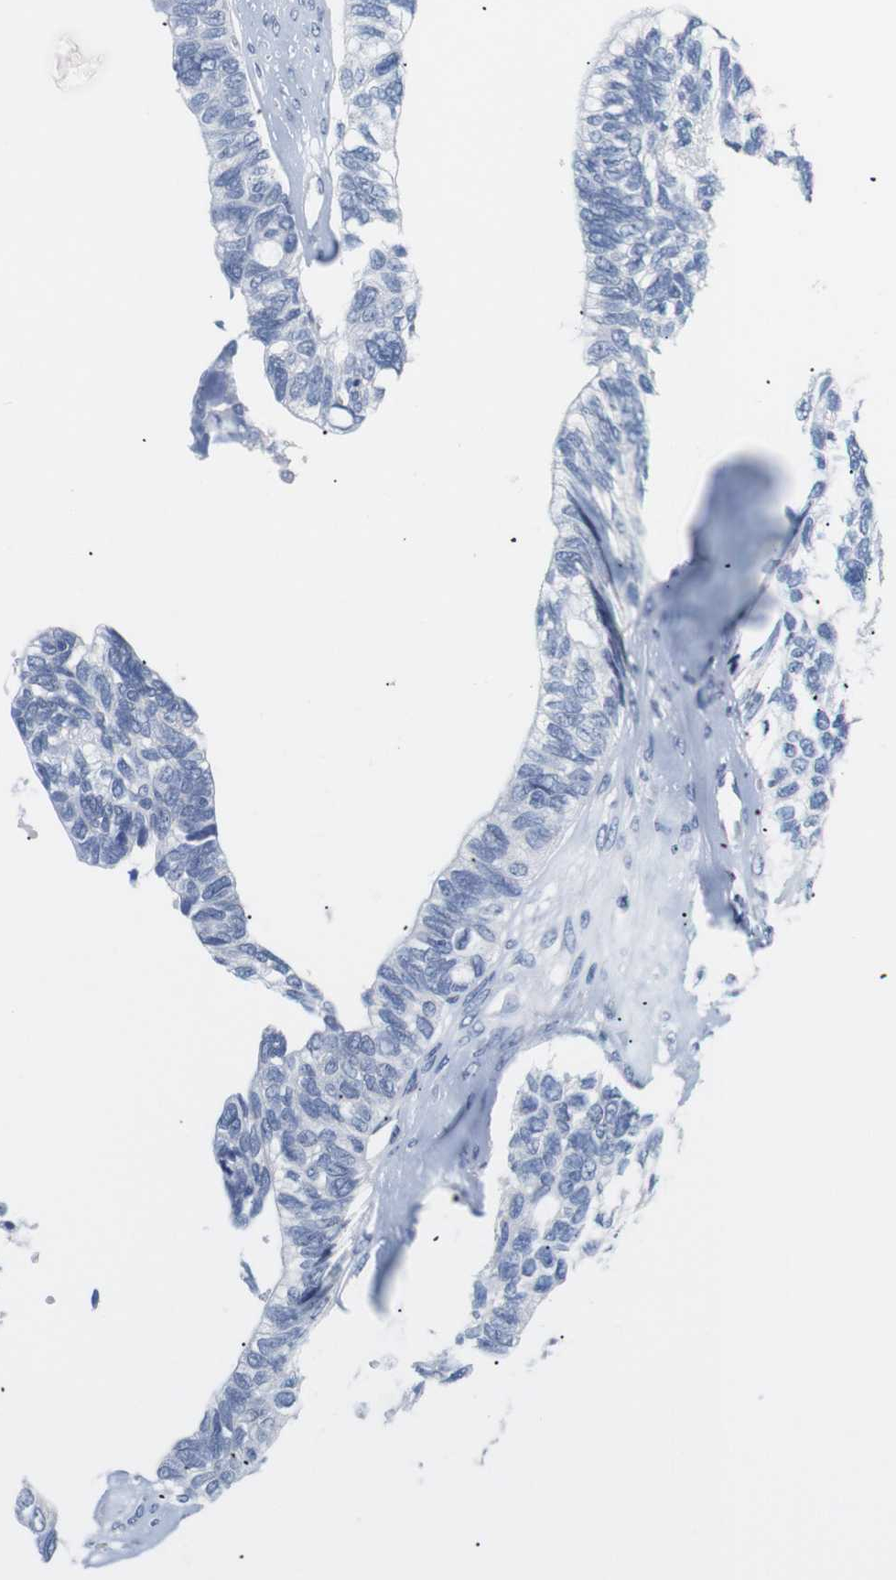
{"staining": {"intensity": "negative", "quantity": "none", "location": "none"}, "tissue": "ovarian cancer", "cell_type": "Tumor cells", "image_type": "cancer", "snomed": [{"axis": "morphology", "description": "Cystadenocarcinoma, serous, NOS"}, {"axis": "topography", "description": "Ovary"}], "caption": "A high-resolution micrograph shows IHC staining of serous cystadenocarcinoma (ovarian), which demonstrates no significant staining in tumor cells.", "gene": "TRIM5", "patient": {"sex": "female", "age": 79}}